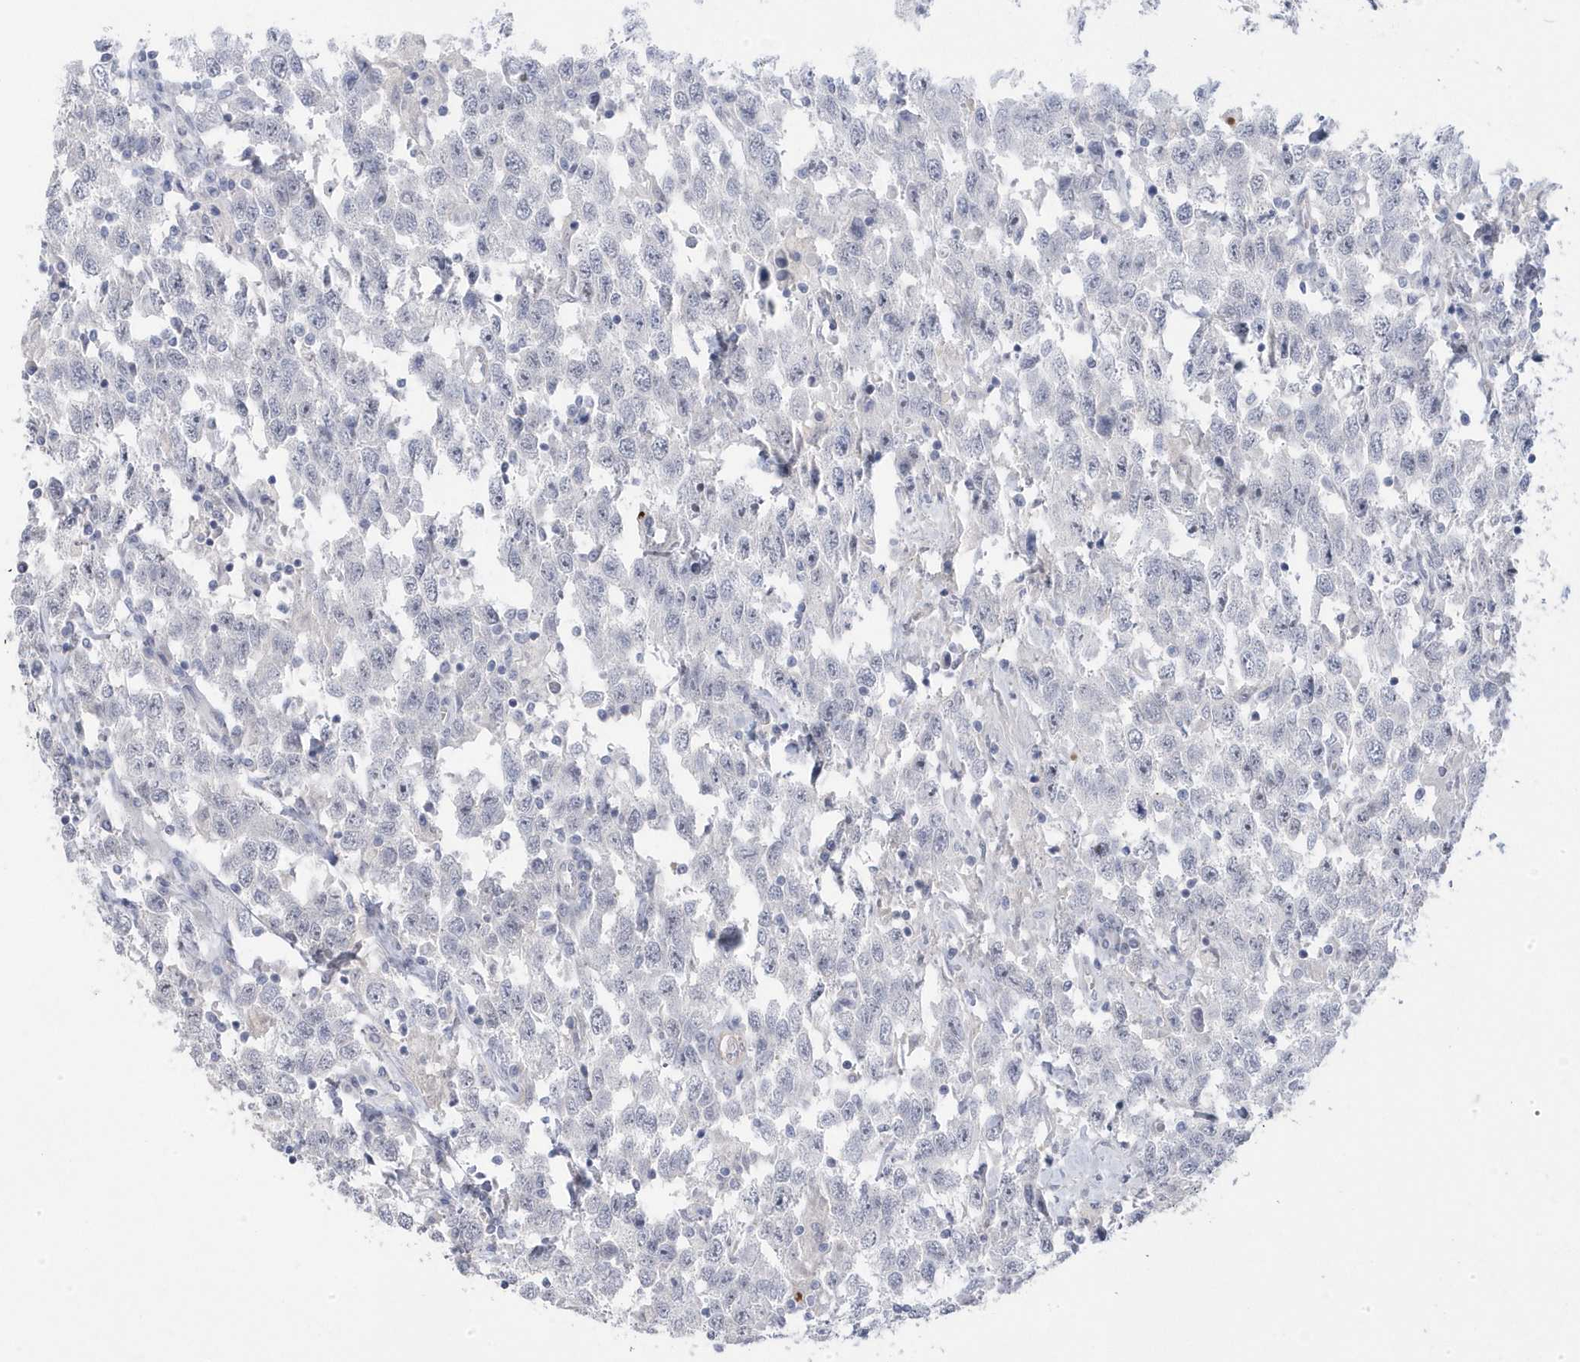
{"staining": {"intensity": "negative", "quantity": "none", "location": "none"}, "tissue": "testis cancer", "cell_type": "Tumor cells", "image_type": "cancer", "snomed": [{"axis": "morphology", "description": "Seminoma, NOS"}, {"axis": "topography", "description": "Testis"}], "caption": "There is no significant positivity in tumor cells of testis cancer. (DAB (3,3'-diaminobenzidine) immunohistochemistry (IHC), high magnification).", "gene": "GTPBP6", "patient": {"sex": "male", "age": 41}}